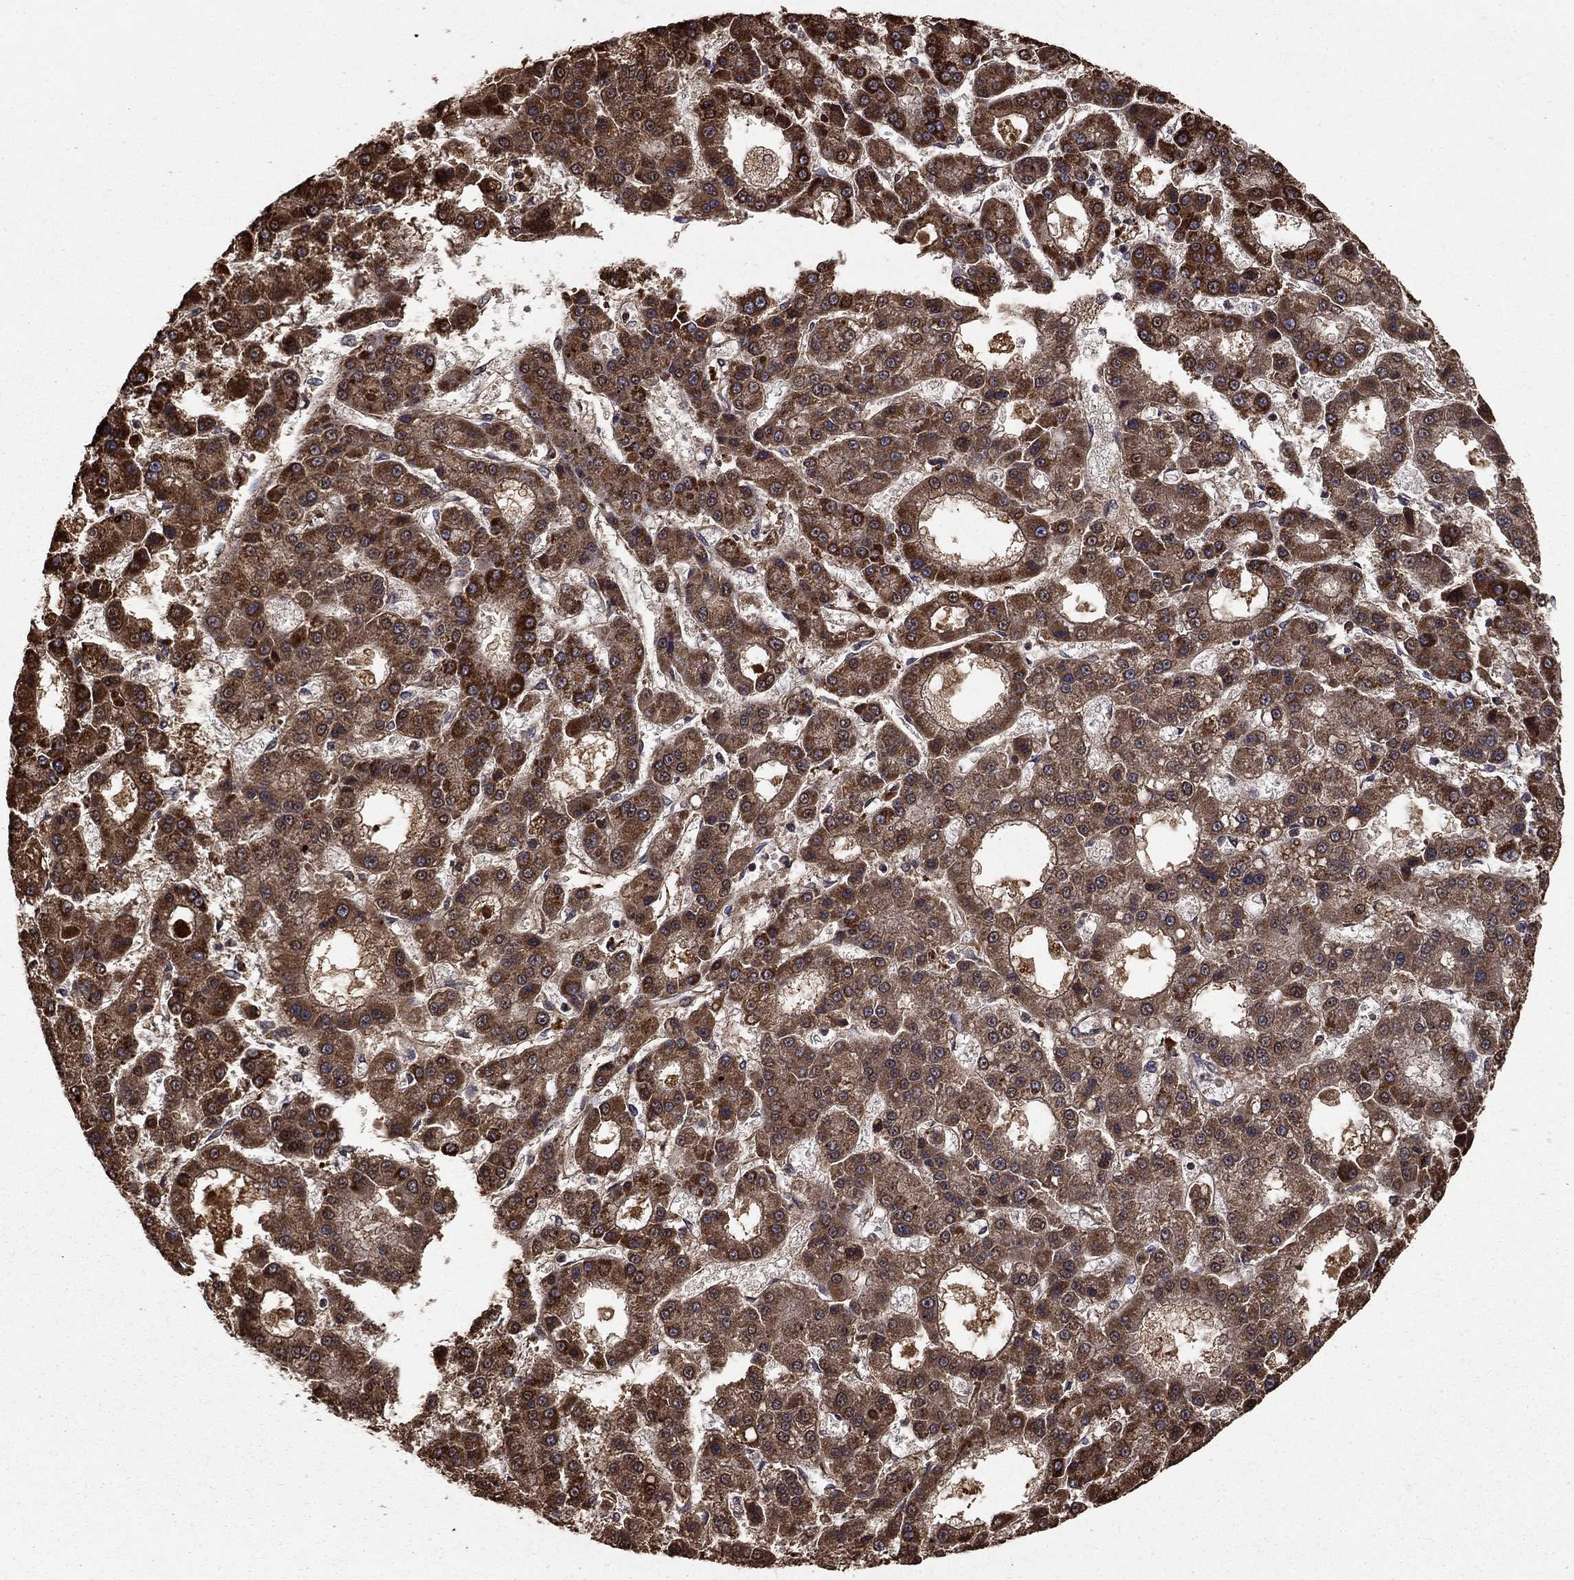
{"staining": {"intensity": "strong", "quantity": "25%-75%", "location": "cytoplasmic/membranous"}, "tissue": "liver cancer", "cell_type": "Tumor cells", "image_type": "cancer", "snomed": [{"axis": "morphology", "description": "Carcinoma, Hepatocellular, NOS"}, {"axis": "topography", "description": "Liver"}], "caption": "Immunohistochemical staining of human liver cancer (hepatocellular carcinoma) exhibits high levels of strong cytoplasmic/membranous protein expression in approximately 25%-75% of tumor cells. (DAB IHC with brightfield microscopy, high magnification).", "gene": "ACOT13", "patient": {"sex": "male", "age": 70}}